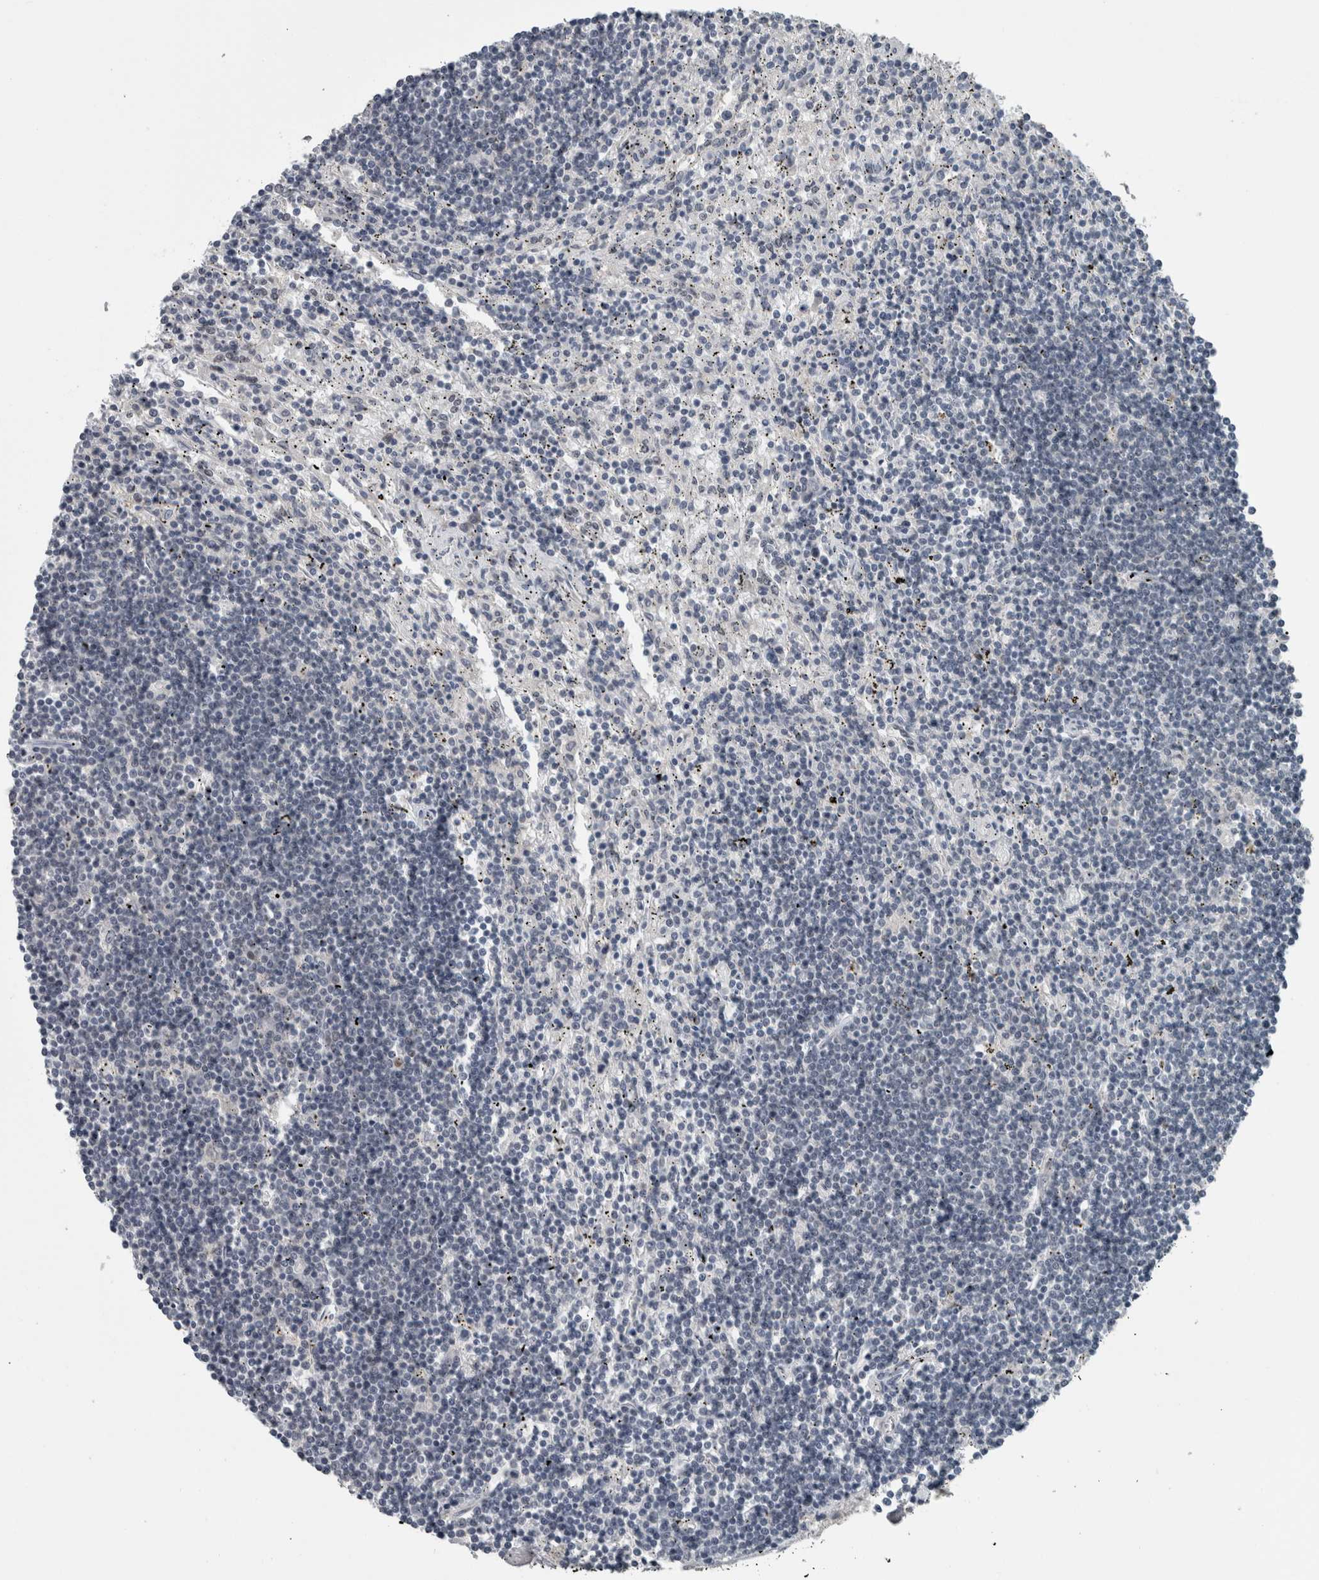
{"staining": {"intensity": "negative", "quantity": "none", "location": "none"}, "tissue": "lymphoma", "cell_type": "Tumor cells", "image_type": "cancer", "snomed": [{"axis": "morphology", "description": "Malignant lymphoma, non-Hodgkin's type, Low grade"}, {"axis": "topography", "description": "Spleen"}], "caption": "IHC photomicrograph of neoplastic tissue: lymphoma stained with DAB shows no significant protein positivity in tumor cells.", "gene": "ZBTB21", "patient": {"sex": "male", "age": 76}}